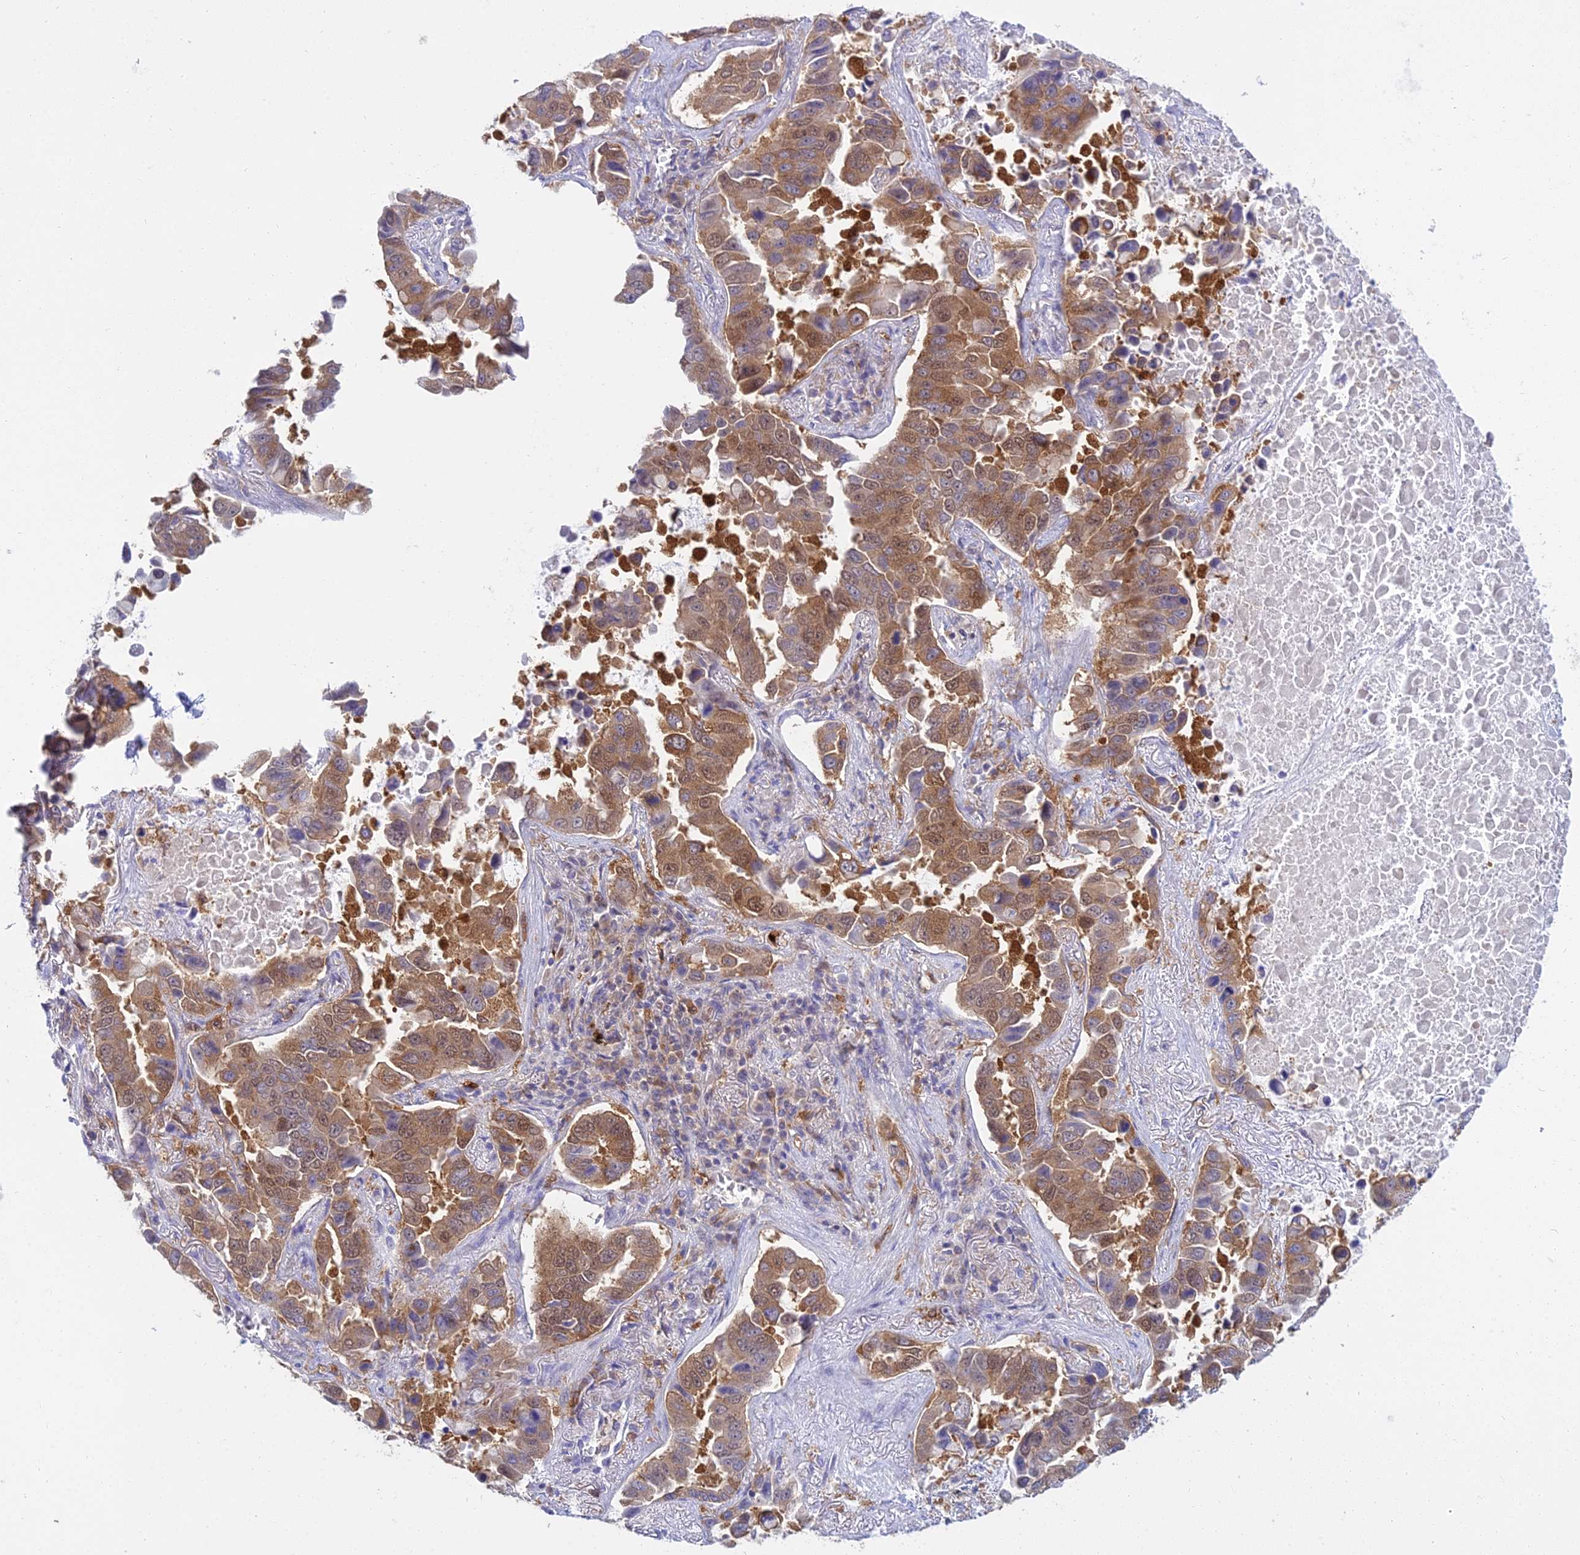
{"staining": {"intensity": "moderate", "quantity": ">75%", "location": "cytoplasmic/membranous"}, "tissue": "lung cancer", "cell_type": "Tumor cells", "image_type": "cancer", "snomed": [{"axis": "morphology", "description": "Adenocarcinoma, NOS"}, {"axis": "topography", "description": "Lung"}], "caption": "Lung cancer stained with DAB immunohistochemistry (IHC) displays medium levels of moderate cytoplasmic/membranous expression in about >75% of tumor cells. (IHC, brightfield microscopy, high magnification).", "gene": "UBE2G1", "patient": {"sex": "male", "age": 64}}